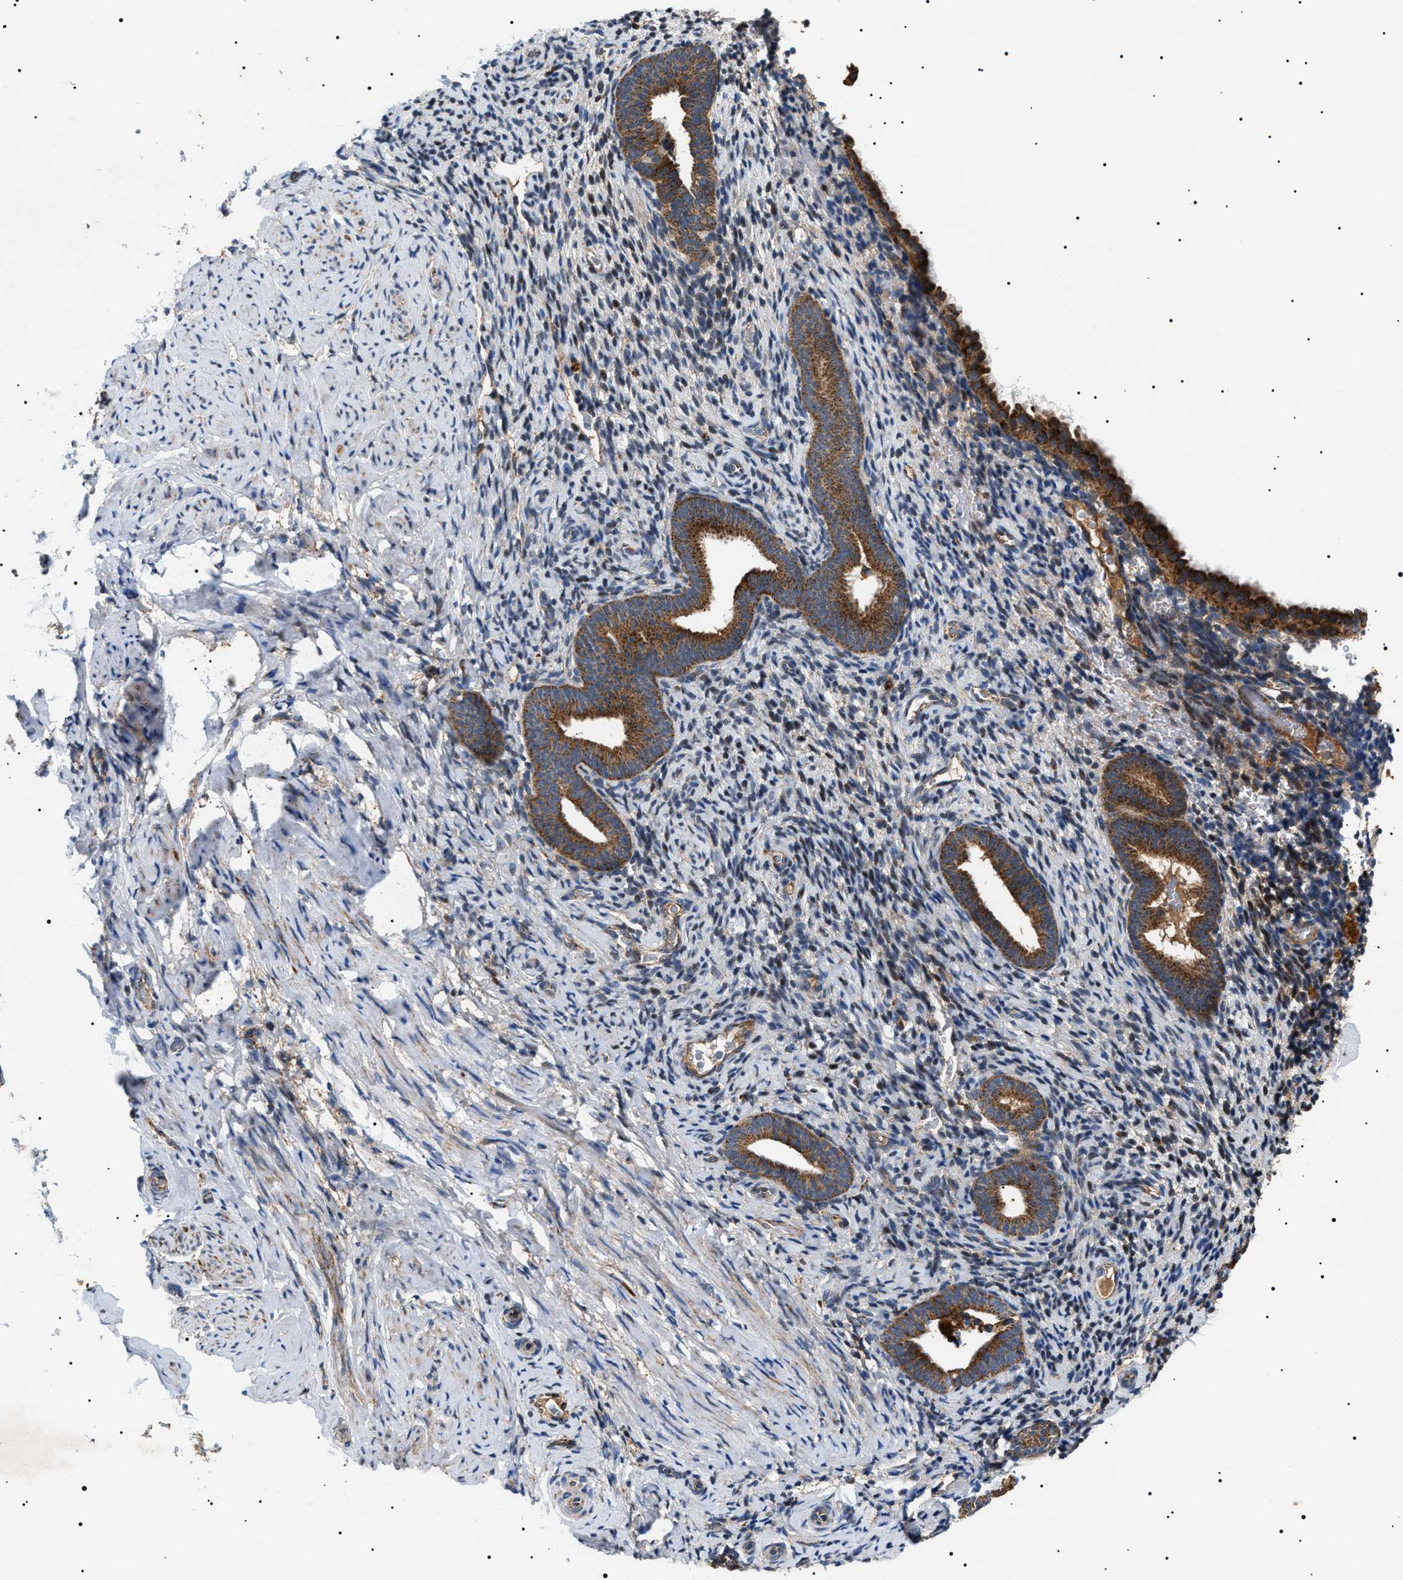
{"staining": {"intensity": "negative", "quantity": "none", "location": "none"}, "tissue": "endometrium", "cell_type": "Cells in endometrial stroma", "image_type": "normal", "snomed": [{"axis": "morphology", "description": "Normal tissue, NOS"}, {"axis": "topography", "description": "Endometrium"}], "caption": "Cells in endometrial stroma show no significant protein positivity in unremarkable endometrium.", "gene": "OXSM", "patient": {"sex": "female", "age": 51}}